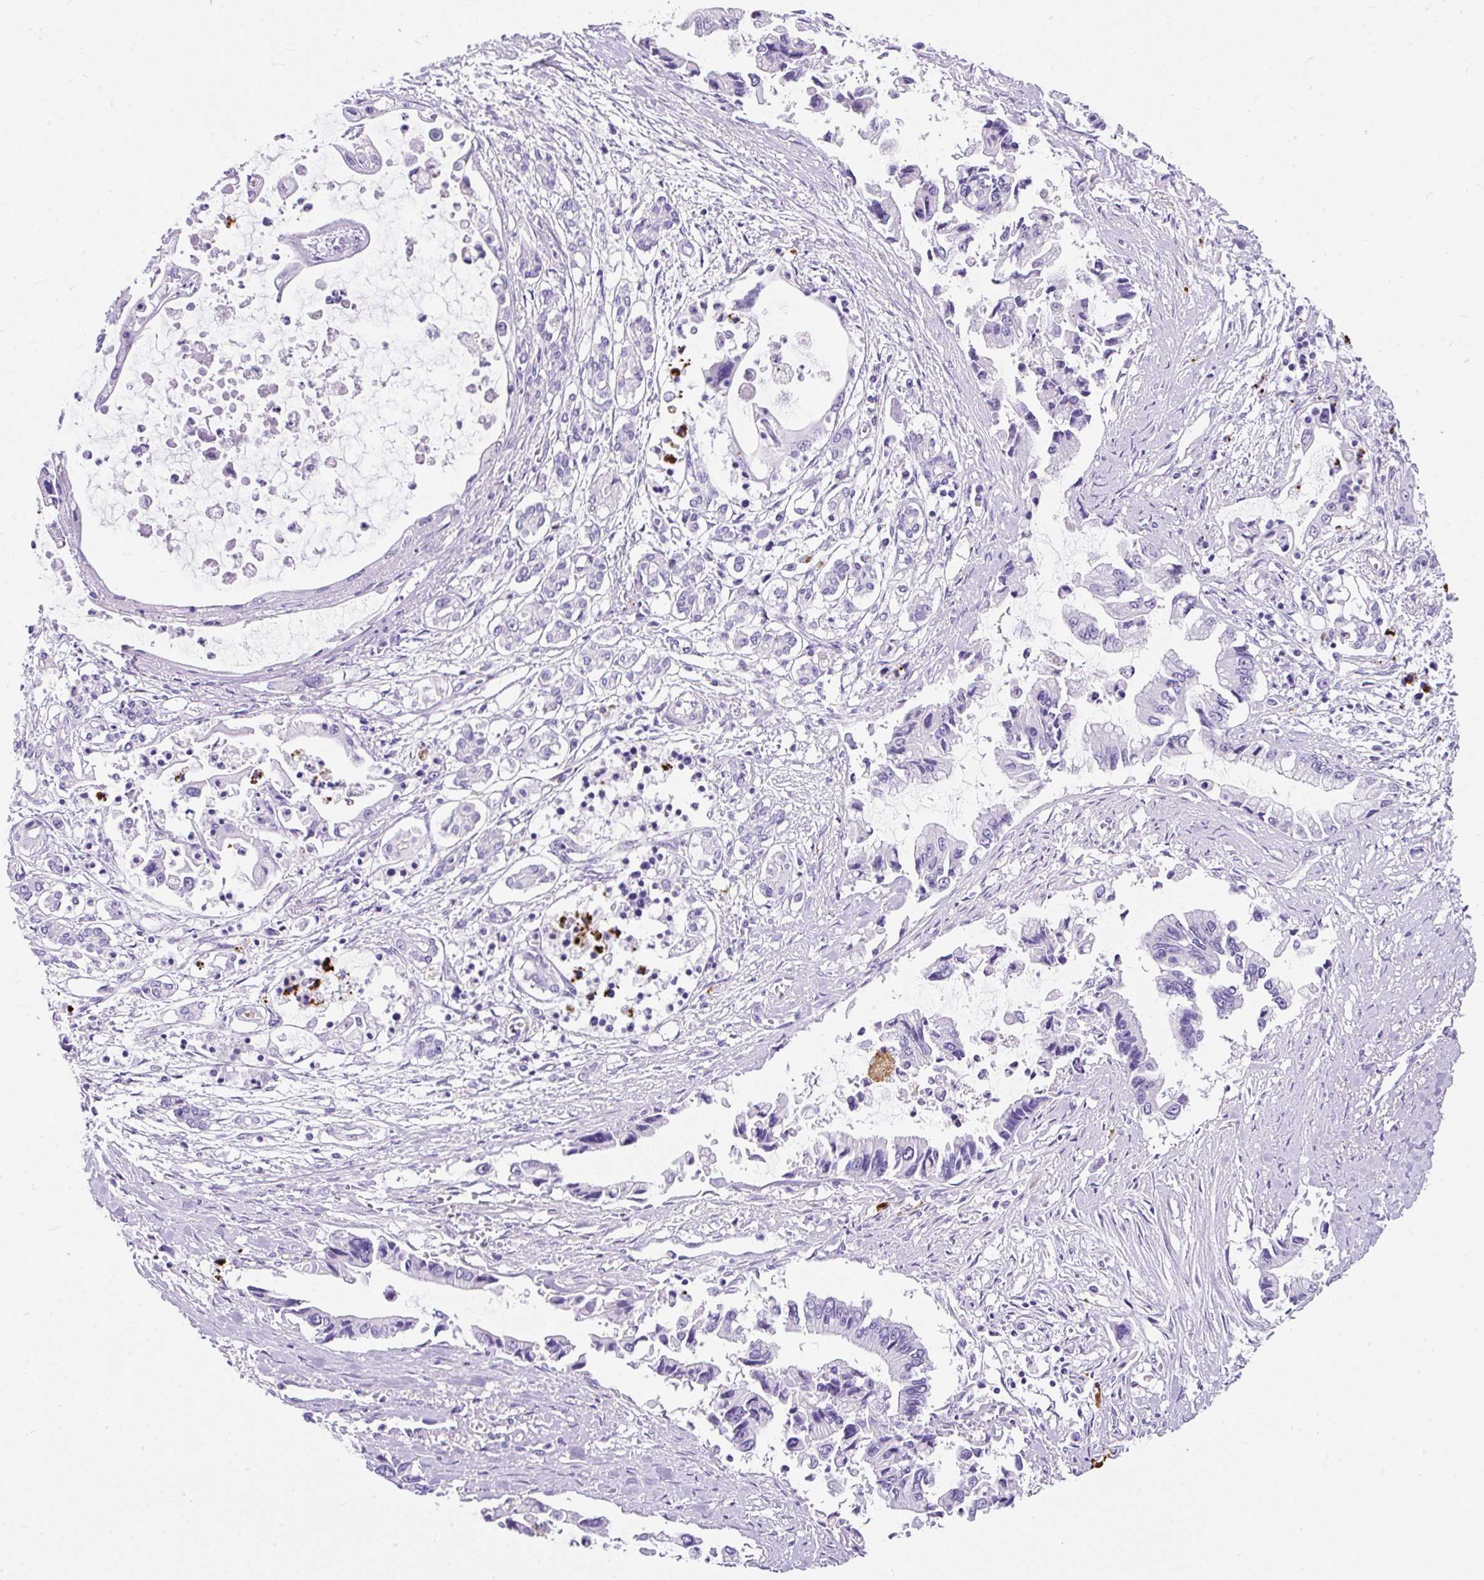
{"staining": {"intensity": "negative", "quantity": "none", "location": "none"}, "tissue": "pancreatic cancer", "cell_type": "Tumor cells", "image_type": "cancer", "snomed": [{"axis": "morphology", "description": "Adenocarcinoma, NOS"}, {"axis": "topography", "description": "Pancreas"}], "caption": "The micrograph exhibits no significant expression in tumor cells of pancreatic adenocarcinoma.", "gene": "APOC4-APOC2", "patient": {"sex": "male", "age": 84}}